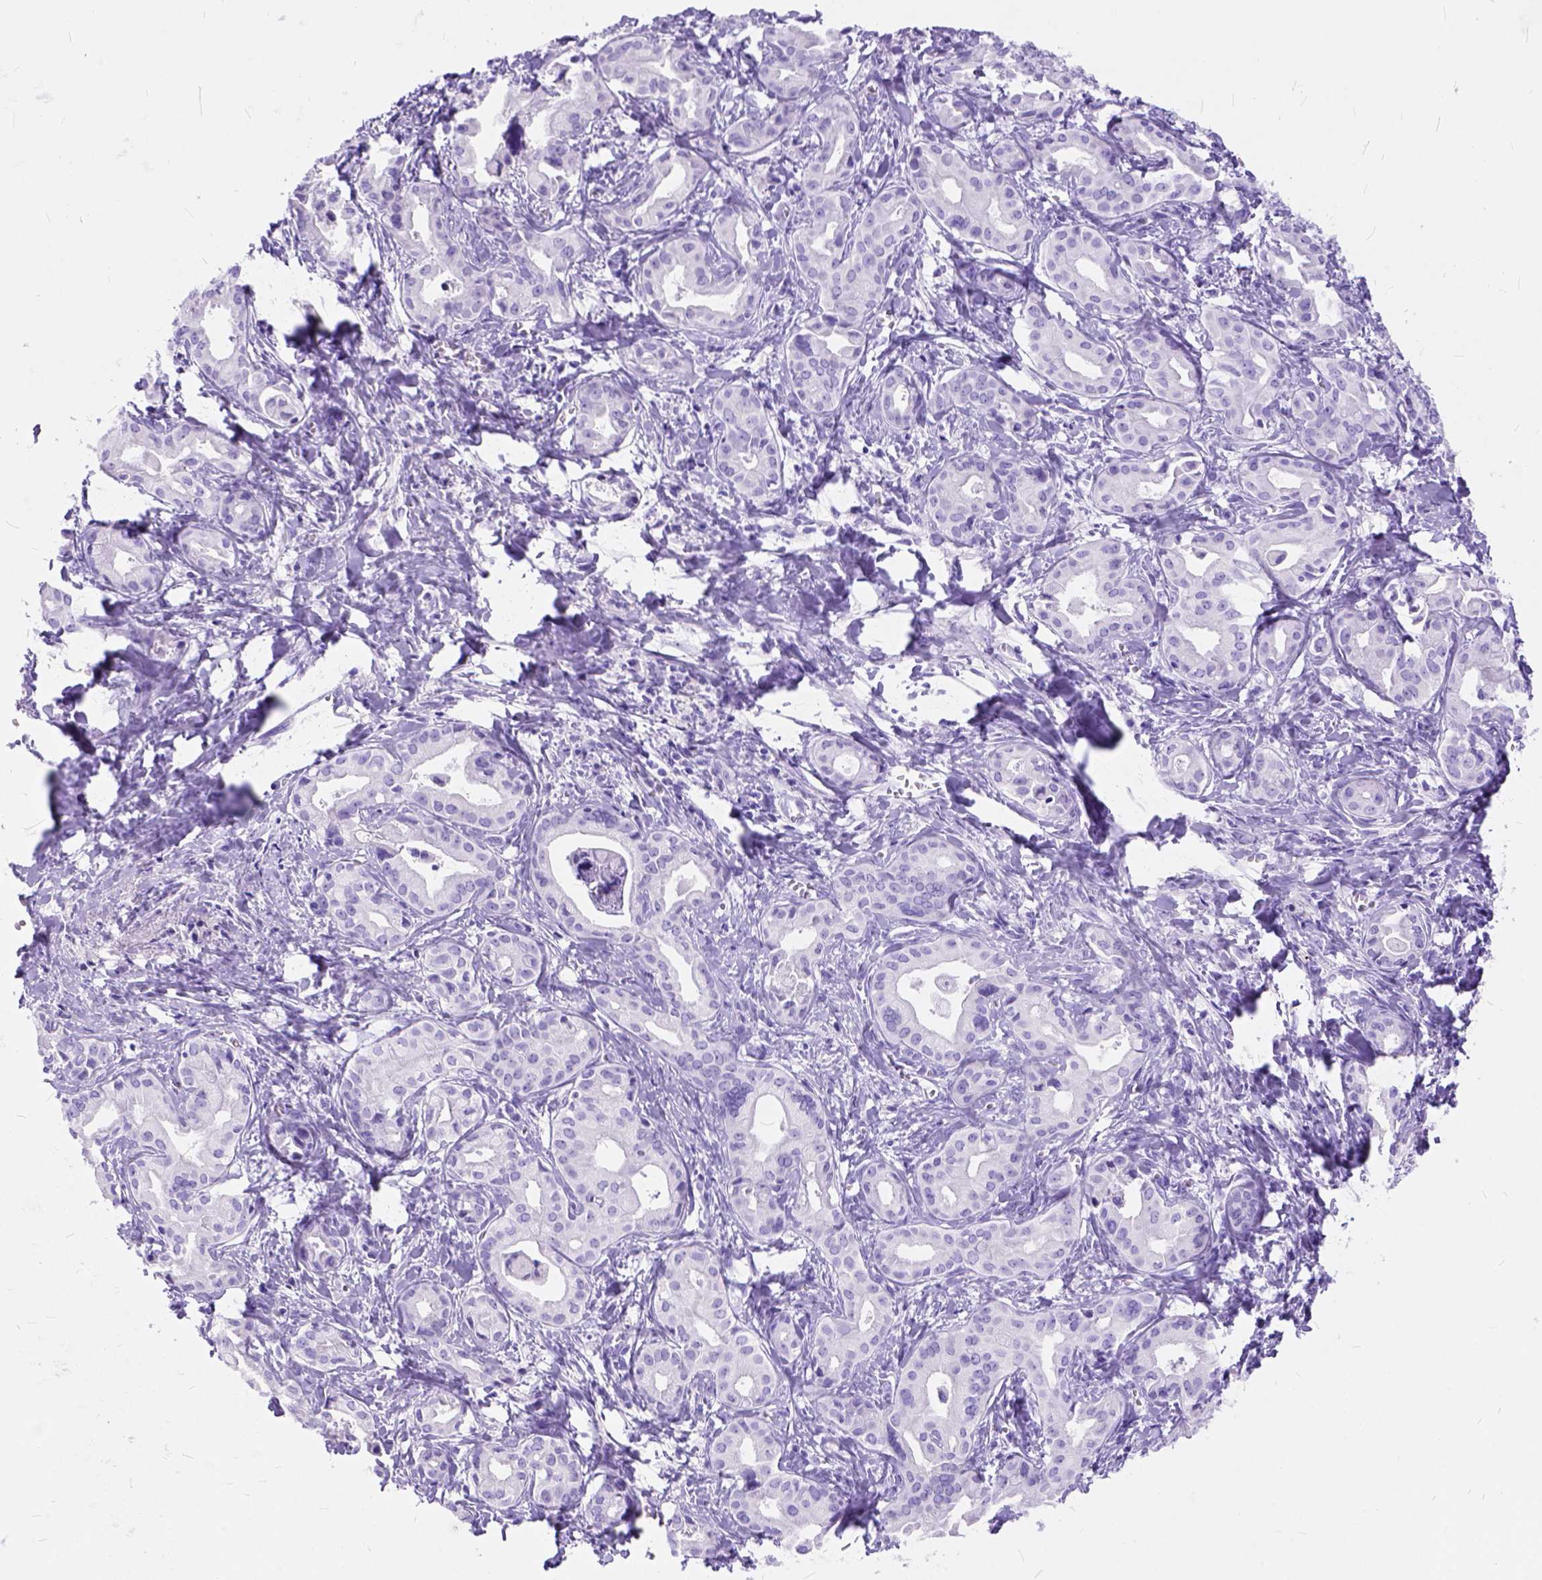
{"staining": {"intensity": "negative", "quantity": "none", "location": "none"}, "tissue": "liver cancer", "cell_type": "Tumor cells", "image_type": "cancer", "snomed": [{"axis": "morphology", "description": "Cholangiocarcinoma"}, {"axis": "topography", "description": "Liver"}], "caption": "Immunohistochemistry (IHC) photomicrograph of human liver cholangiocarcinoma stained for a protein (brown), which displays no positivity in tumor cells. Brightfield microscopy of immunohistochemistry stained with DAB (3,3'-diaminobenzidine) (brown) and hematoxylin (blue), captured at high magnification.", "gene": "C1QTNF3", "patient": {"sex": "female", "age": 65}}